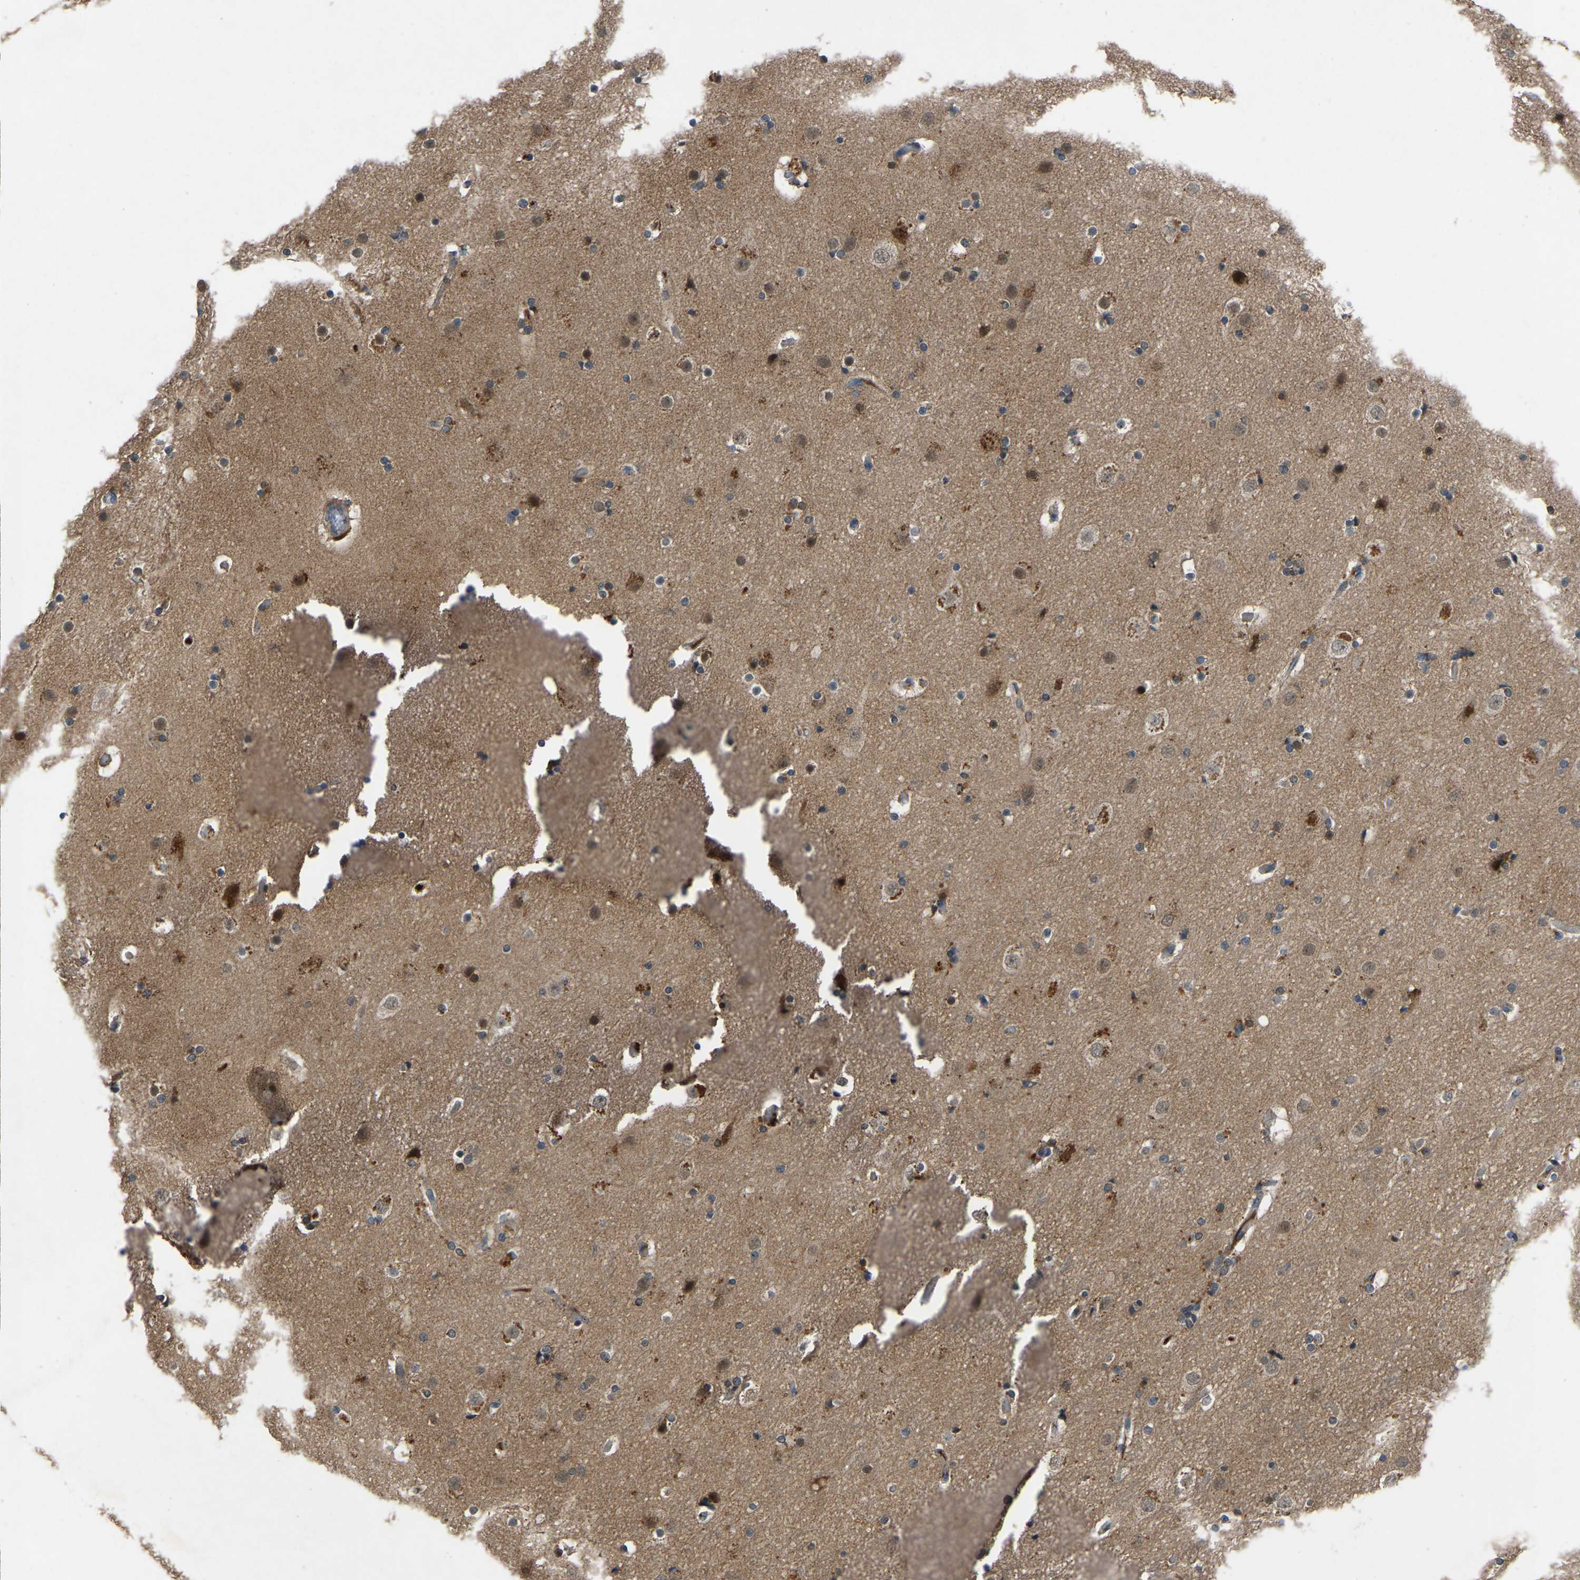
{"staining": {"intensity": "weak", "quantity": ">75%", "location": "cytoplasmic/membranous"}, "tissue": "cerebral cortex", "cell_type": "Endothelial cells", "image_type": "normal", "snomed": [{"axis": "morphology", "description": "Normal tissue, NOS"}, {"axis": "topography", "description": "Cerebral cortex"}], "caption": "Weak cytoplasmic/membranous expression is appreciated in approximately >75% of endothelial cells in unremarkable cerebral cortex.", "gene": "FHIT", "patient": {"sex": "male", "age": 57}}